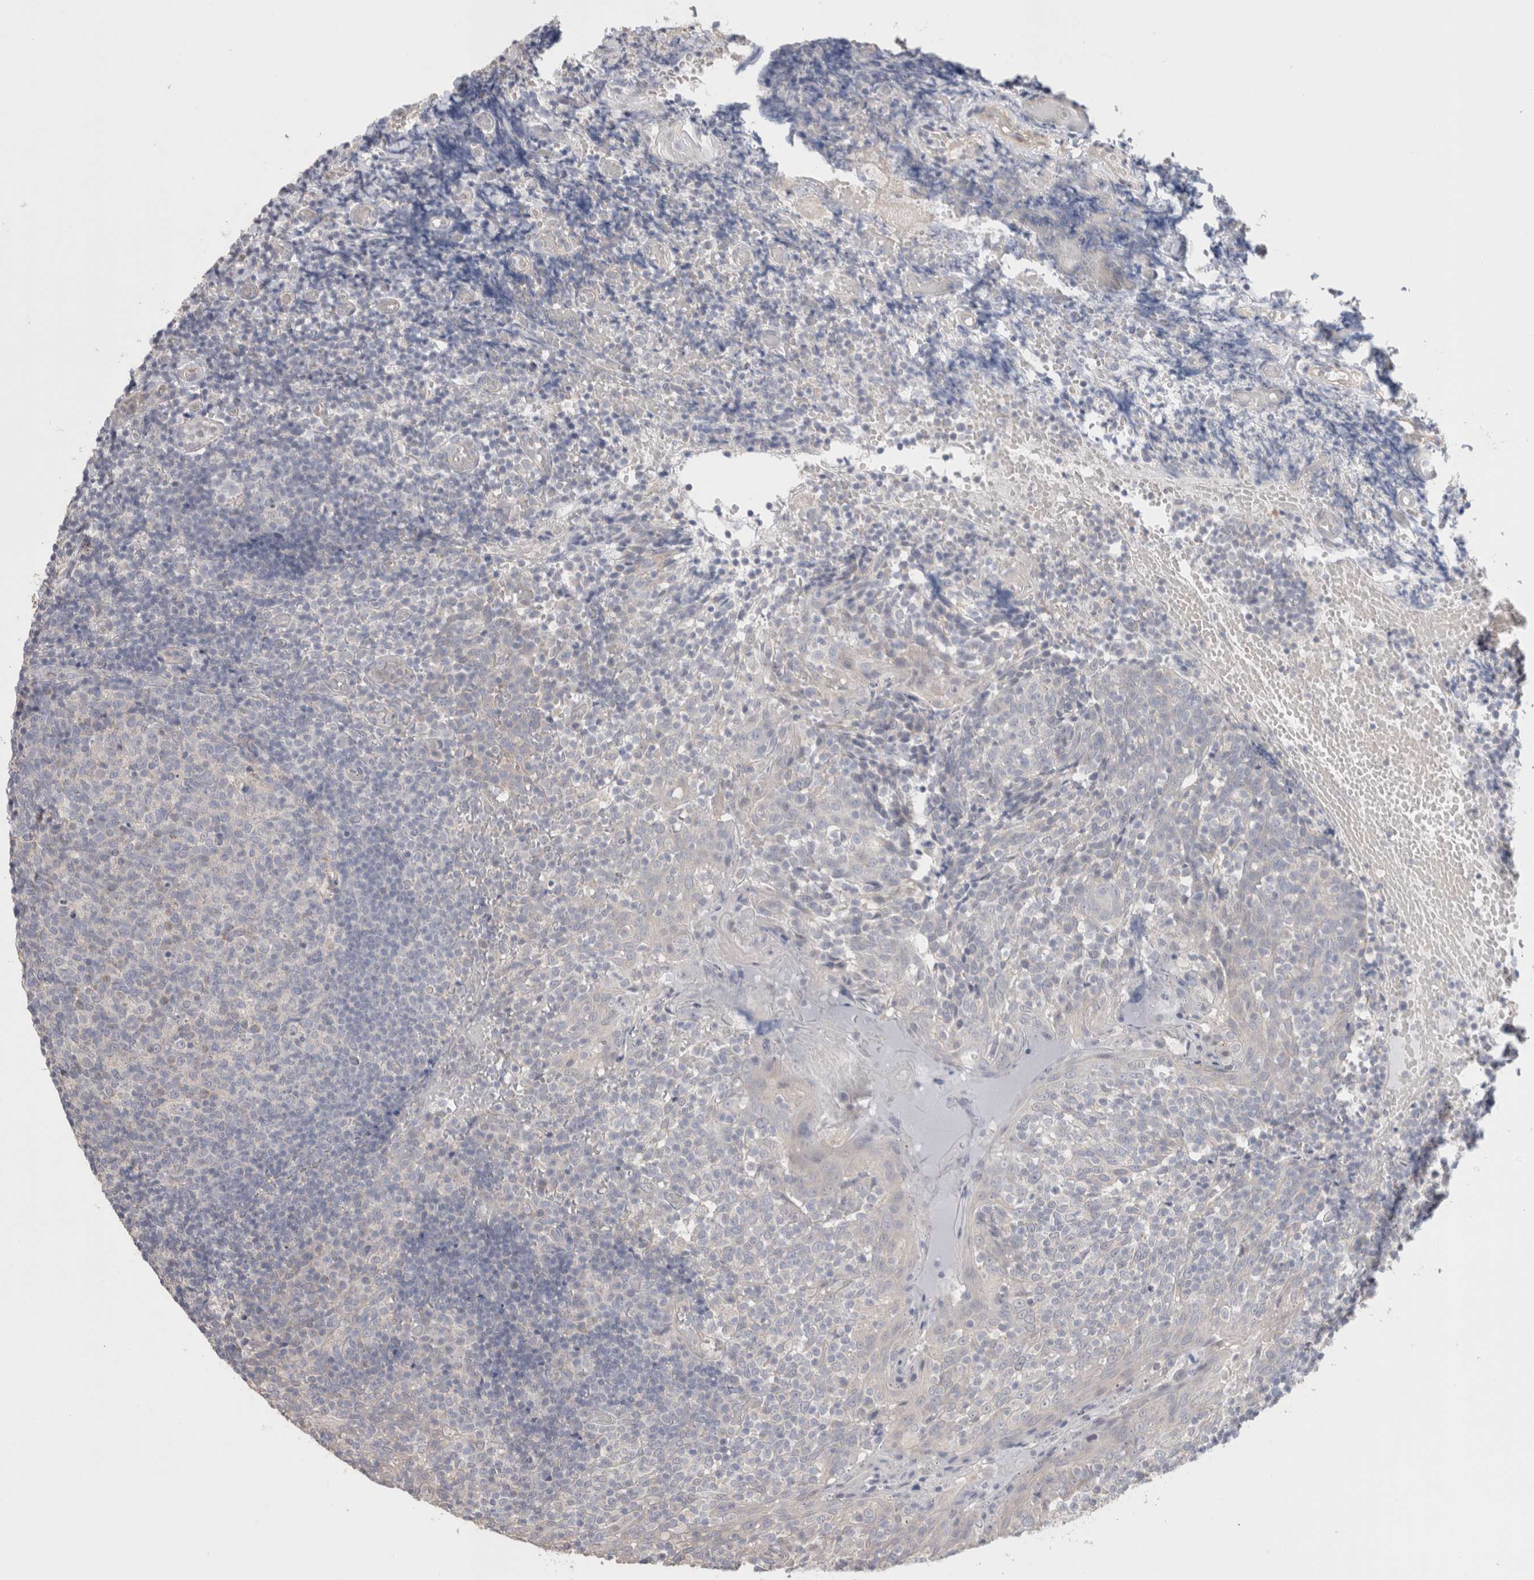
{"staining": {"intensity": "negative", "quantity": "none", "location": "none"}, "tissue": "tonsil", "cell_type": "Germinal center cells", "image_type": "normal", "snomed": [{"axis": "morphology", "description": "Normal tissue, NOS"}, {"axis": "topography", "description": "Tonsil"}], "caption": "Immunohistochemistry (IHC) photomicrograph of benign tonsil: tonsil stained with DAB demonstrates no significant protein positivity in germinal center cells.", "gene": "DMD", "patient": {"sex": "female", "age": 19}}